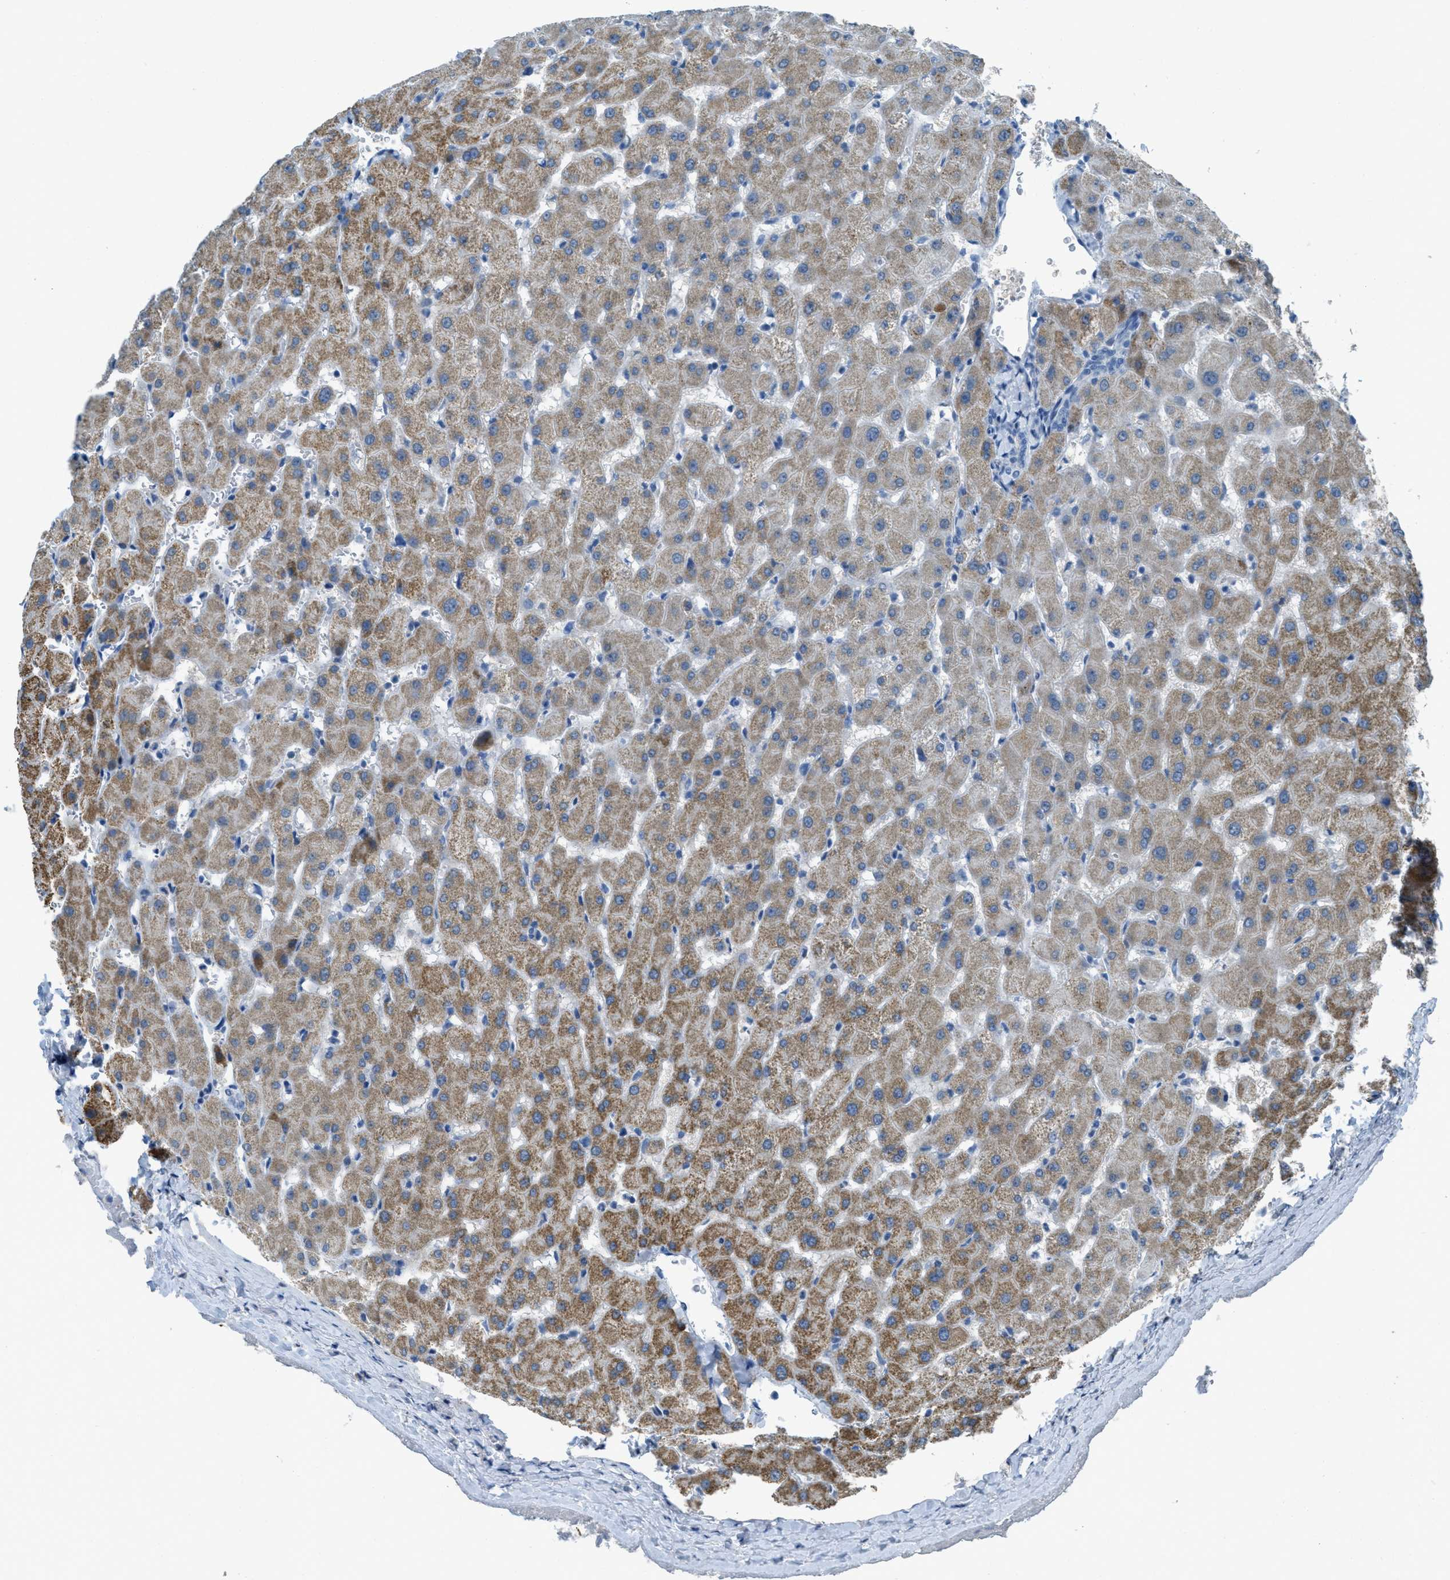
{"staining": {"intensity": "negative", "quantity": "none", "location": "none"}, "tissue": "liver", "cell_type": "Cholangiocytes", "image_type": "normal", "snomed": [{"axis": "morphology", "description": "Normal tissue, NOS"}, {"axis": "topography", "description": "Liver"}], "caption": "A photomicrograph of human liver is negative for staining in cholangiocytes. (Immunohistochemistry (ihc), brightfield microscopy, high magnification).", "gene": "TTC13", "patient": {"sex": "female", "age": 63}}